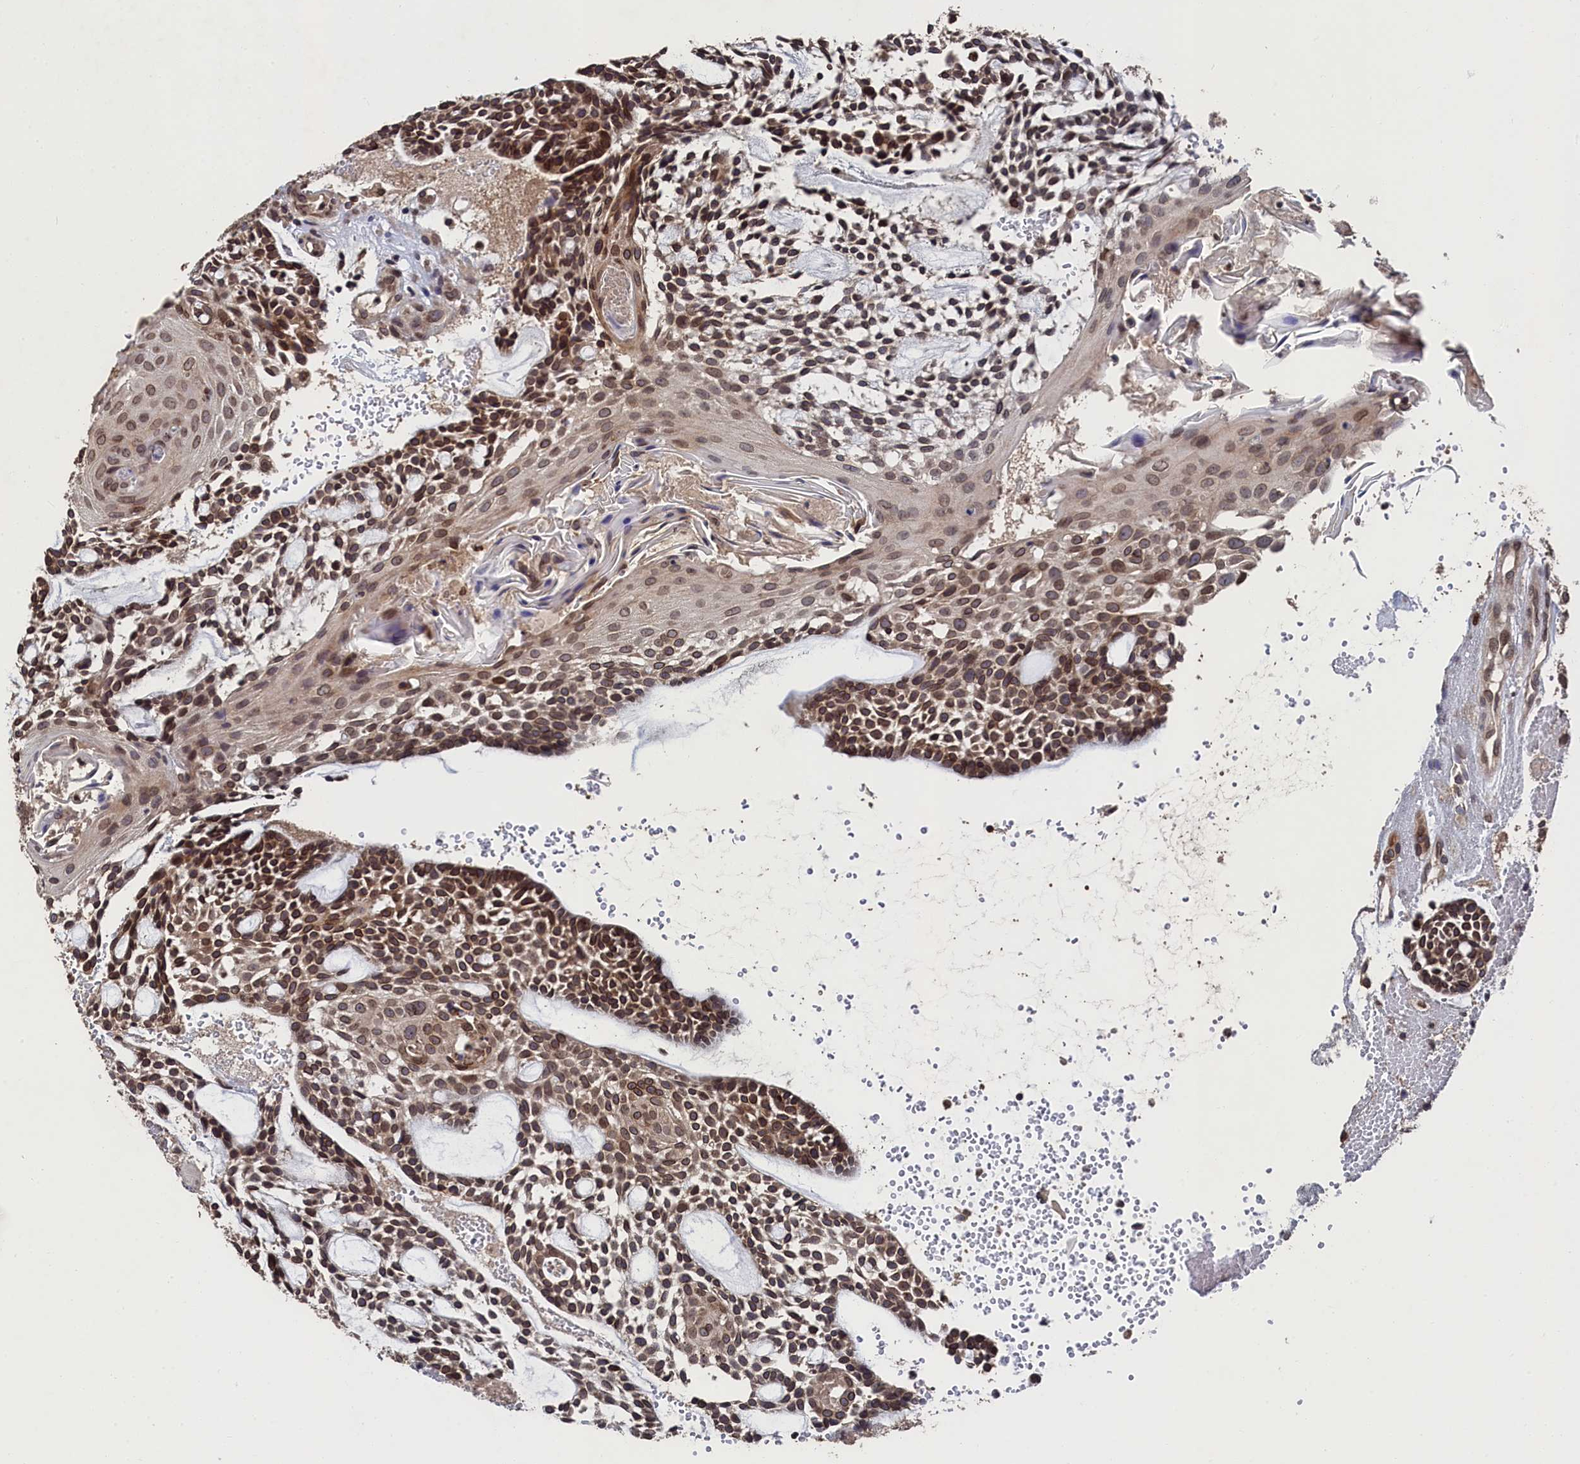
{"staining": {"intensity": "moderate", "quantity": ">75%", "location": "cytoplasmic/membranous,nuclear"}, "tissue": "head and neck cancer", "cell_type": "Tumor cells", "image_type": "cancer", "snomed": [{"axis": "morphology", "description": "Adenocarcinoma, NOS"}, {"axis": "topography", "description": "Subcutis"}, {"axis": "topography", "description": "Head-Neck"}], "caption": "An image of human head and neck cancer (adenocarcinoma) stained for a protein shows moderate cytoplasmic/membranous and nuclear brown staining in tumor cells.", "gene": "ANKEF1", "patient": {"sex": "female", "age": 73}}